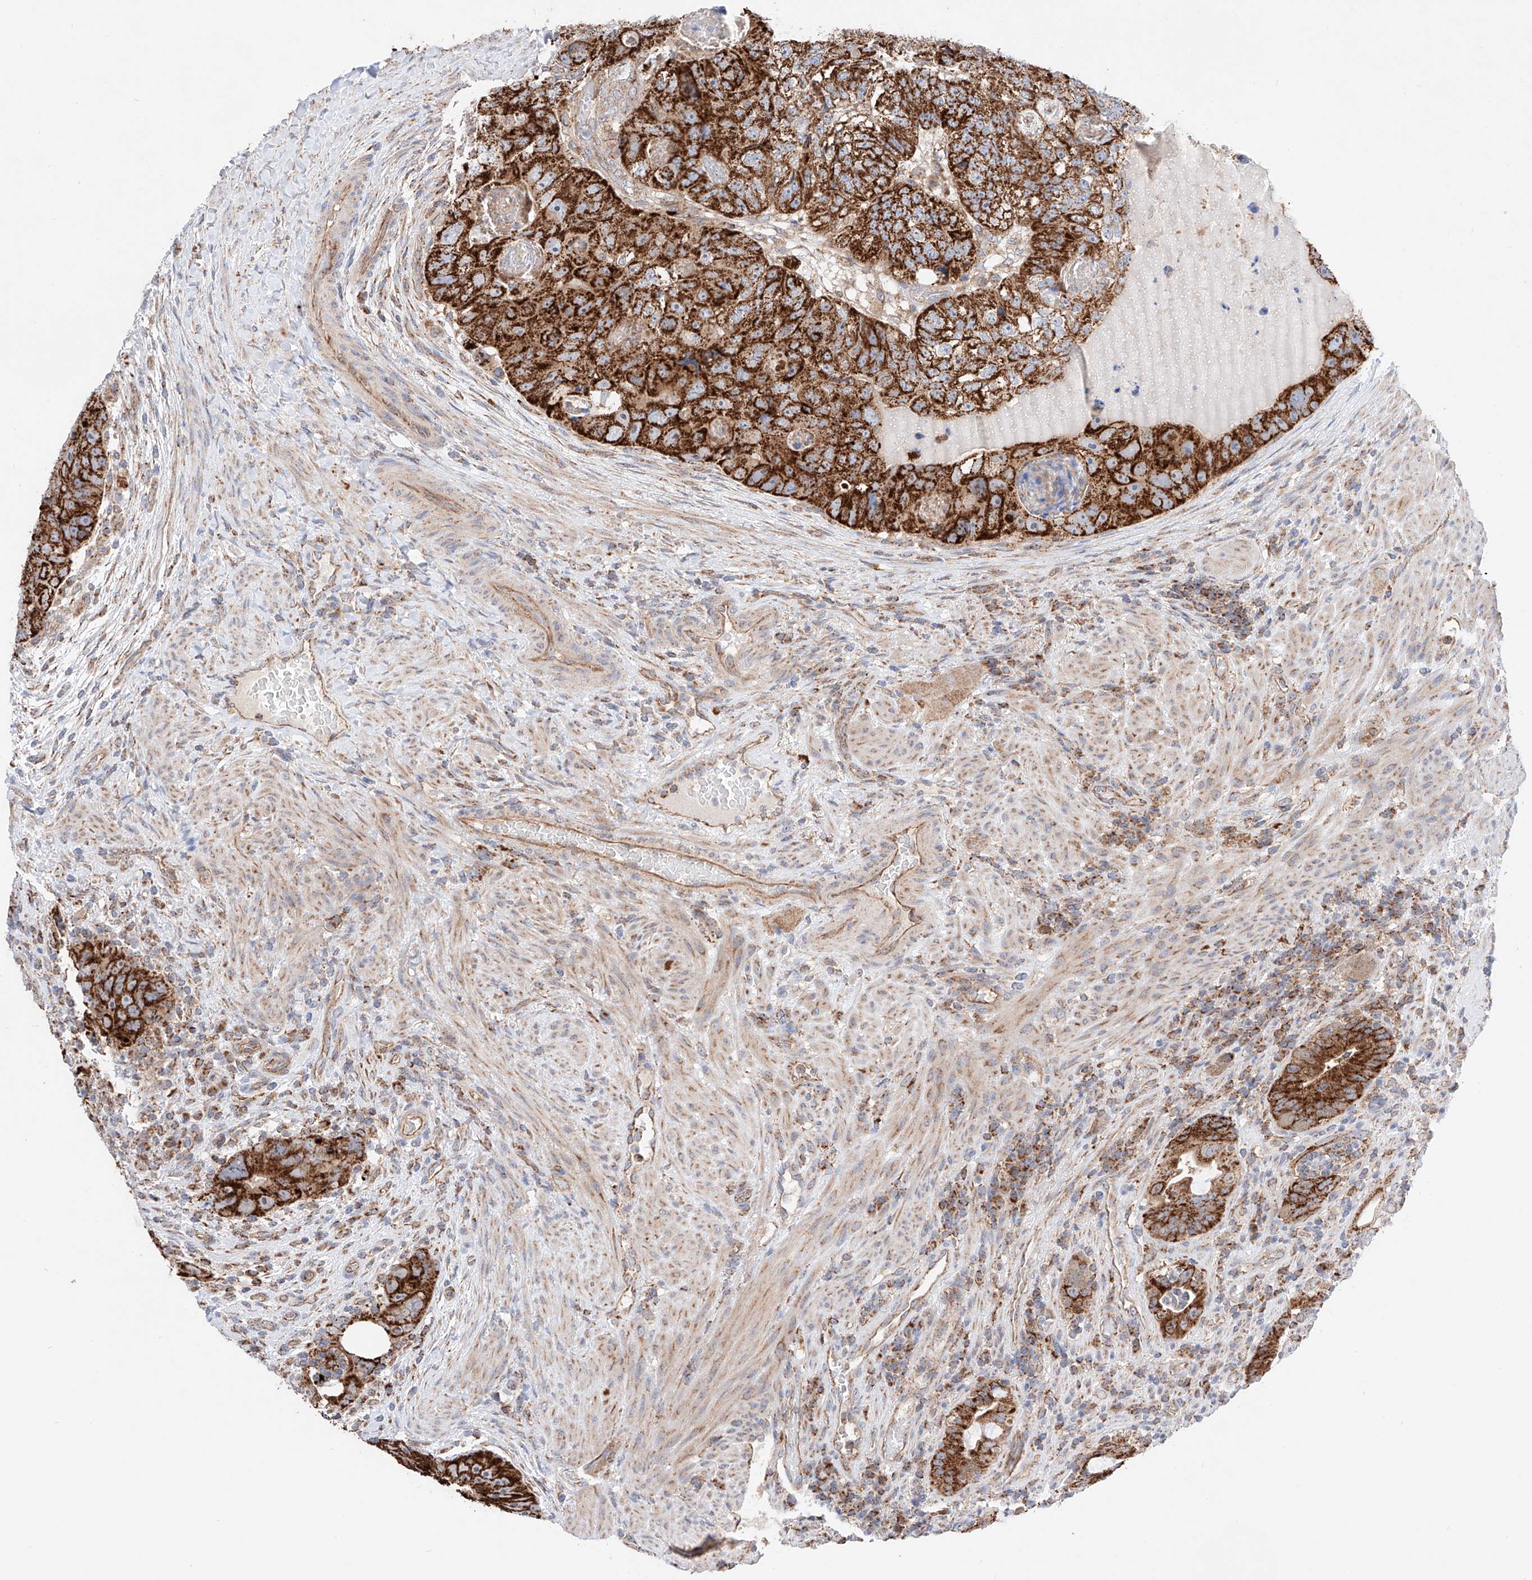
{"staining": {"intensity": "strong", "quantity": ">75%", "location": "cytoplasmic/membranous"}, "tissue": "colorectal cancer", "cell_type": "Tumor cells", "image_type": "cancer", "snomed": [{"axis": "morphology", "description": "Adenocarcinoma, NOS"}, {"axis": "topography", "description": "Rectum"}], "caption": "Protein analysis of colorectal cancer tissue exhibits strong cytoplasmic/membranous staining in approximately >75% of tumor cells. The protein of interest is stained brown, and the nuclei are stained in blue (DAB IHC with brightfield microscopy, high magnification).", "gene": "KTI12", "patient": {"sex": "male", "age": 59}}